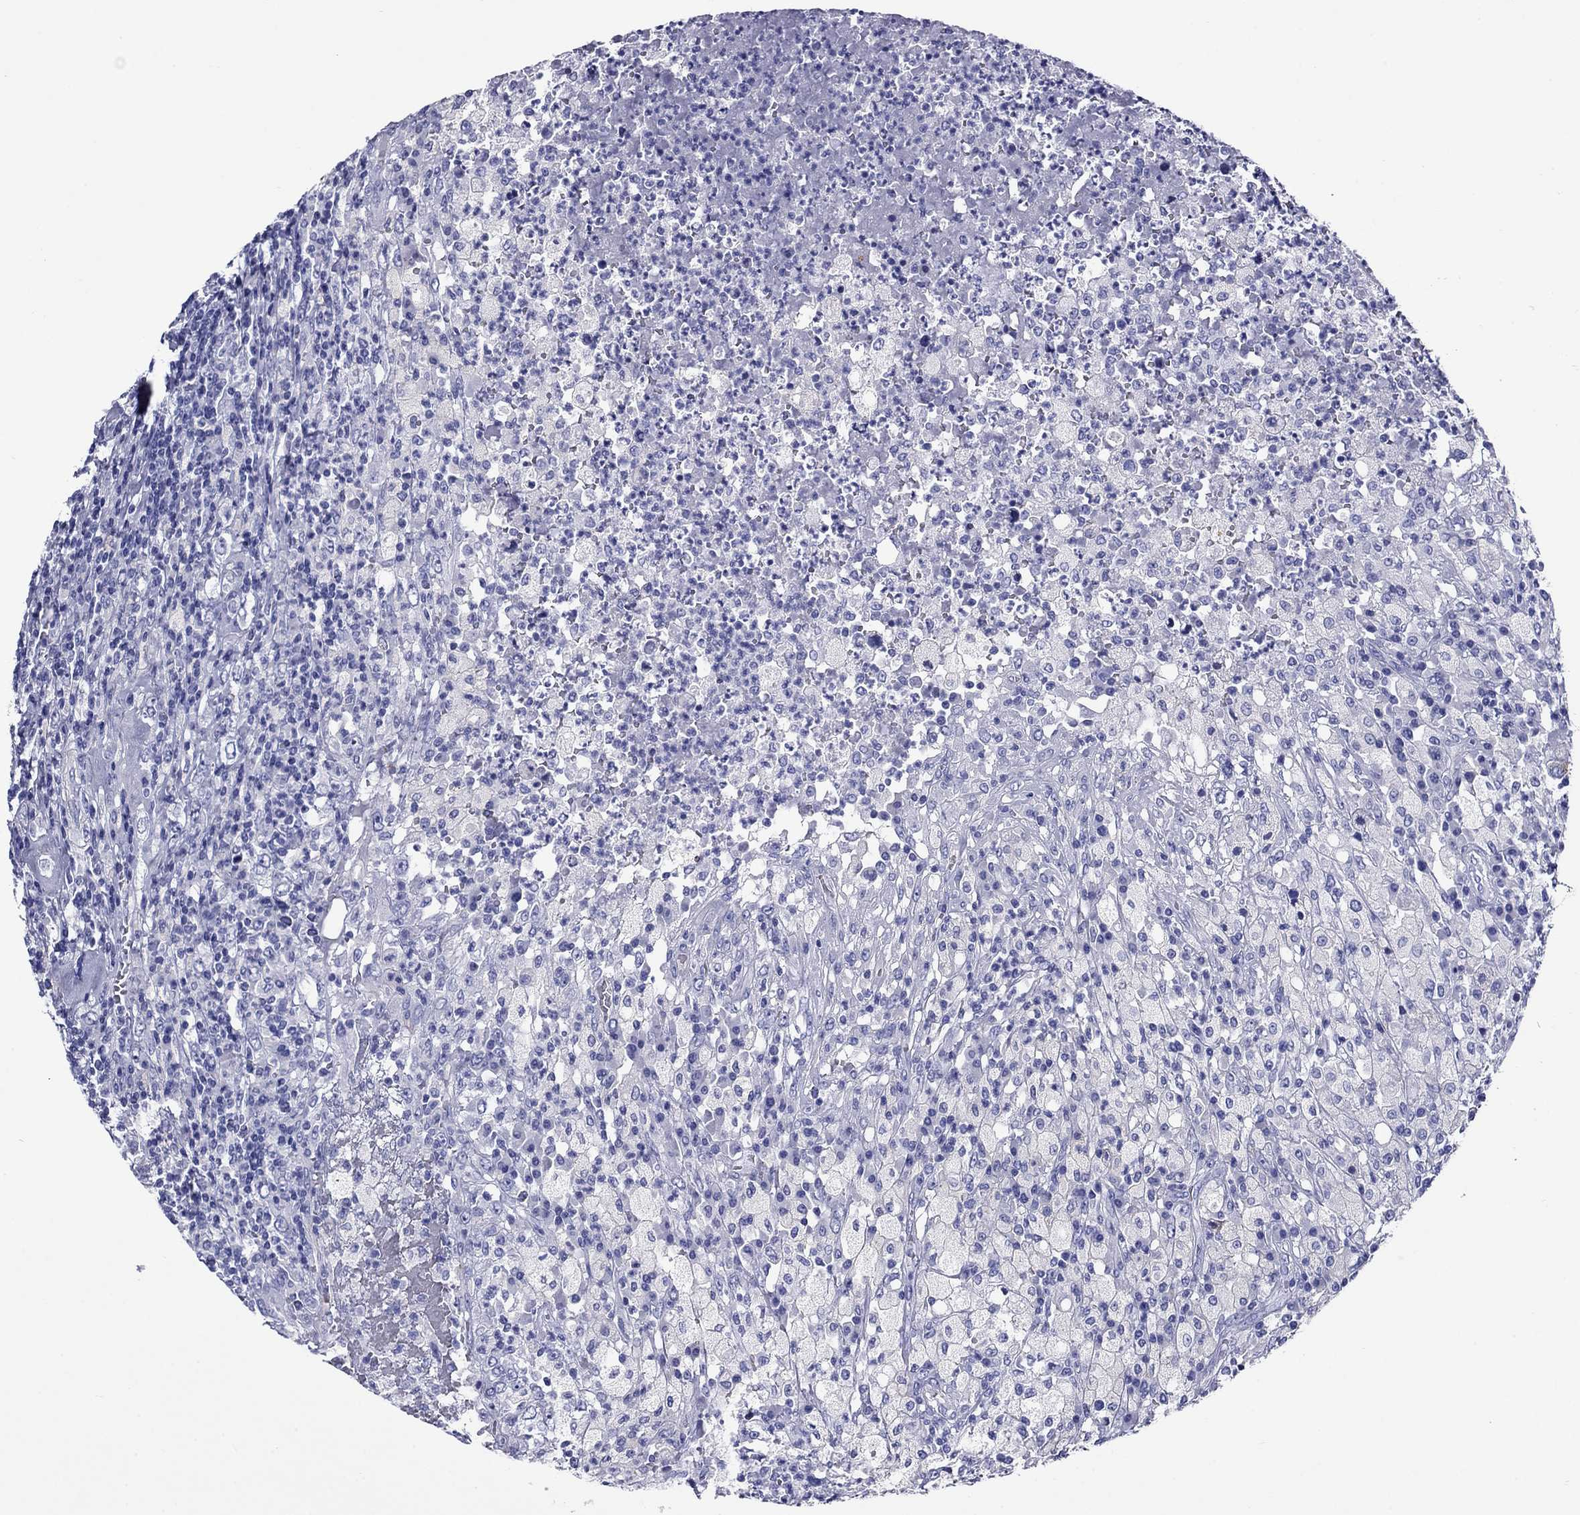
{"staining": {"intensity": "negative", "quantity": "none", "location": "none"}, "tissue": "testis cancer", "cell_type": "Tumor cells", "image_type": "cancer", "snomed": [{"axis": "morphology", "description": "Necrosis, NOS"}, {"axis": "morphology", "description": "Carcinoma, Embryonal, NOS"}, {"axis": "topography", "description": "Testis"}], "caption": "IHC of embryonal carcinoma (testis) shows no expression in tumor cells.", "gene": "ROM1", "patient": {"sex": "male", "age": 19}}